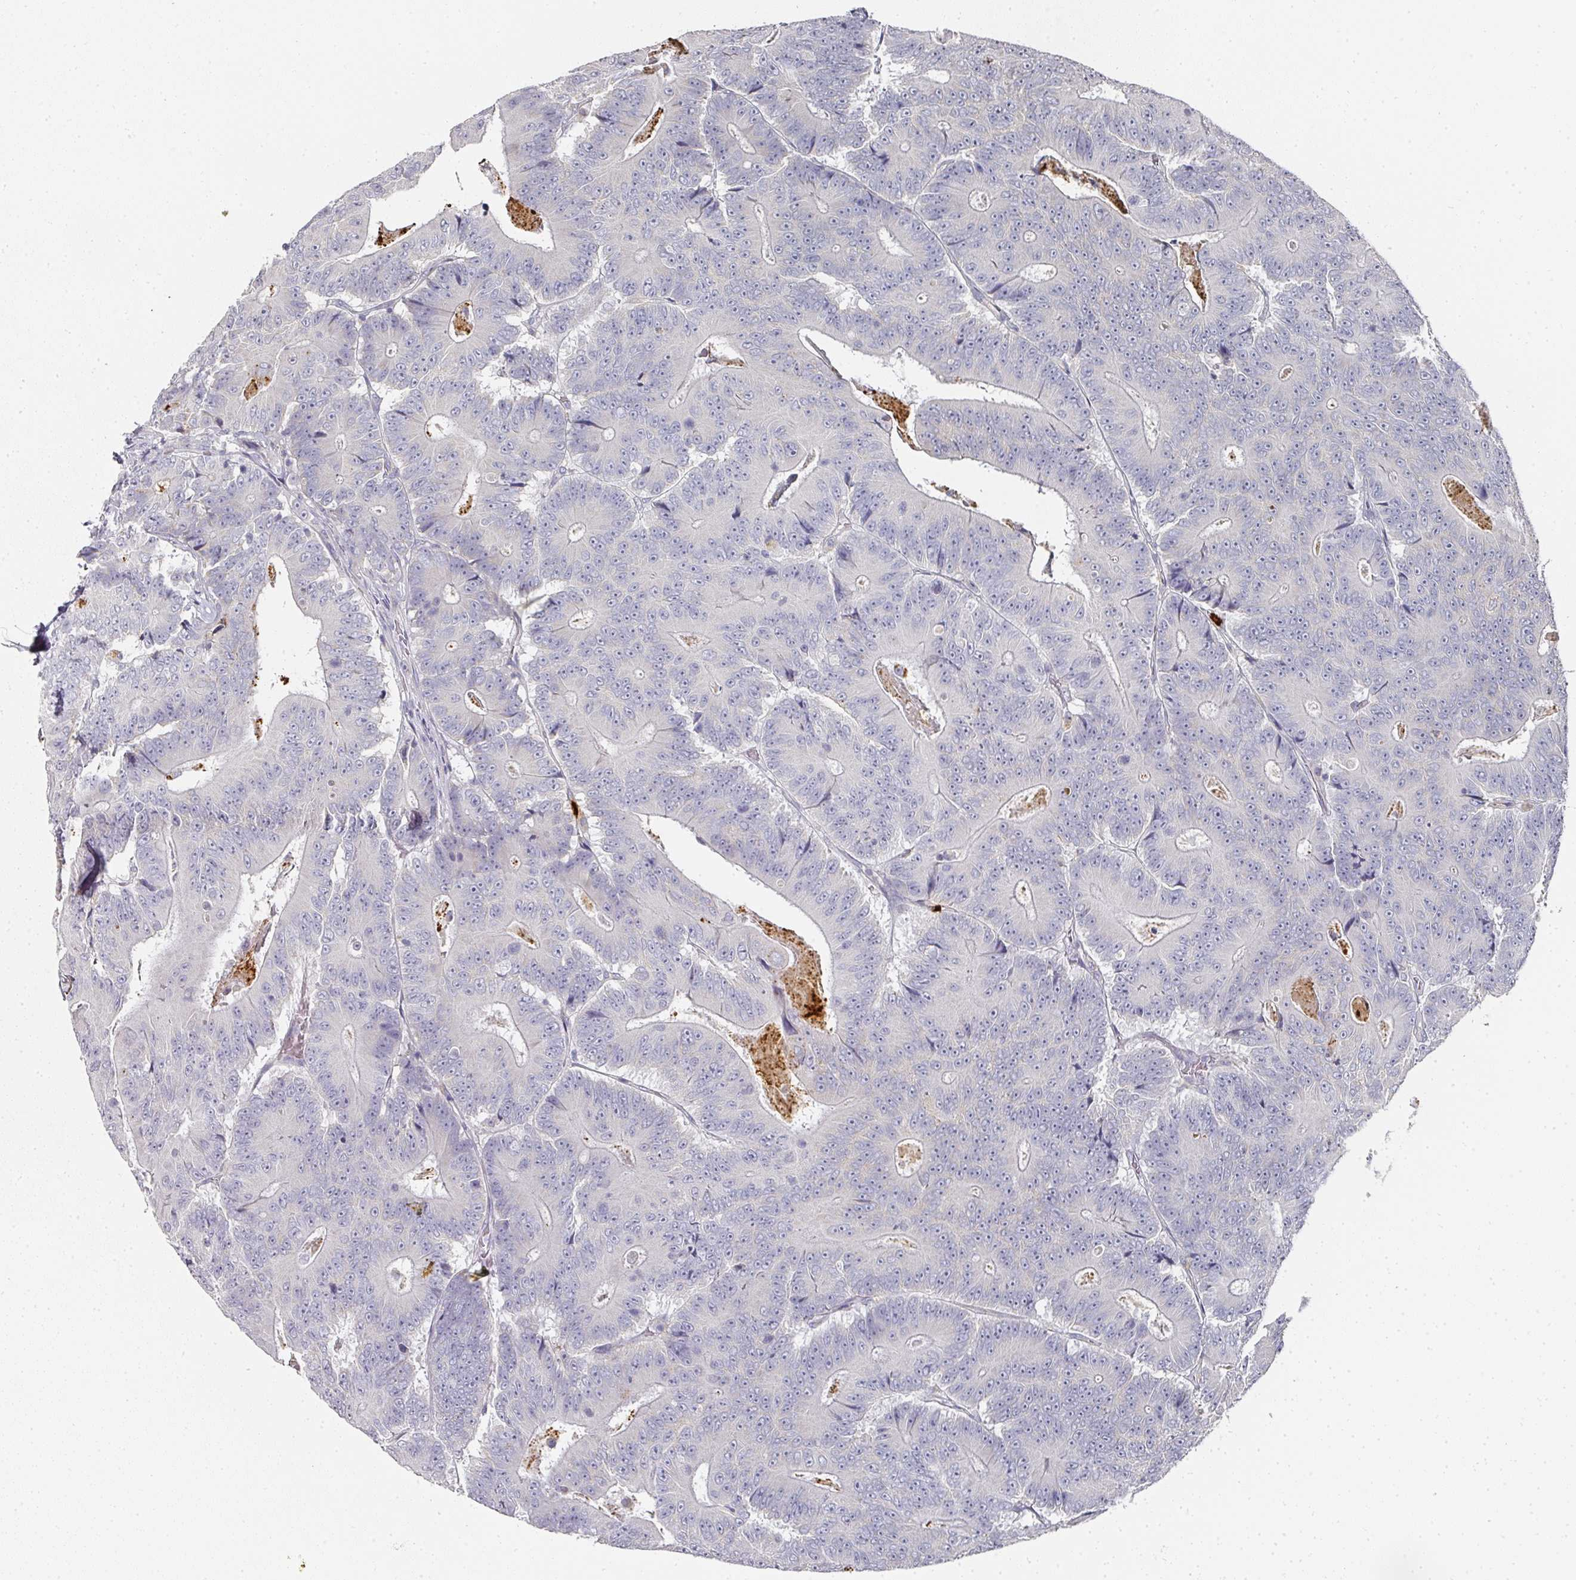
{"staining": {"intensity": "negative", "quantity": "none", "location": "none"}, "tissue": "colorectal cancer", "cell_type": "Tumor cells", "image_type": "cancer", "snomed": [{"axis": "morphology", "description": "Adenocarcinoma, NOS"}, {"axis": "topography", "description": "Colon"}], "caption": "A photomicrograph of colorectal adenocarcinoma stained for a protein demonstrates no brown staining in tumor cells.", "gene": "CAMP", "patient": {"sex": "male", "age": 83}}